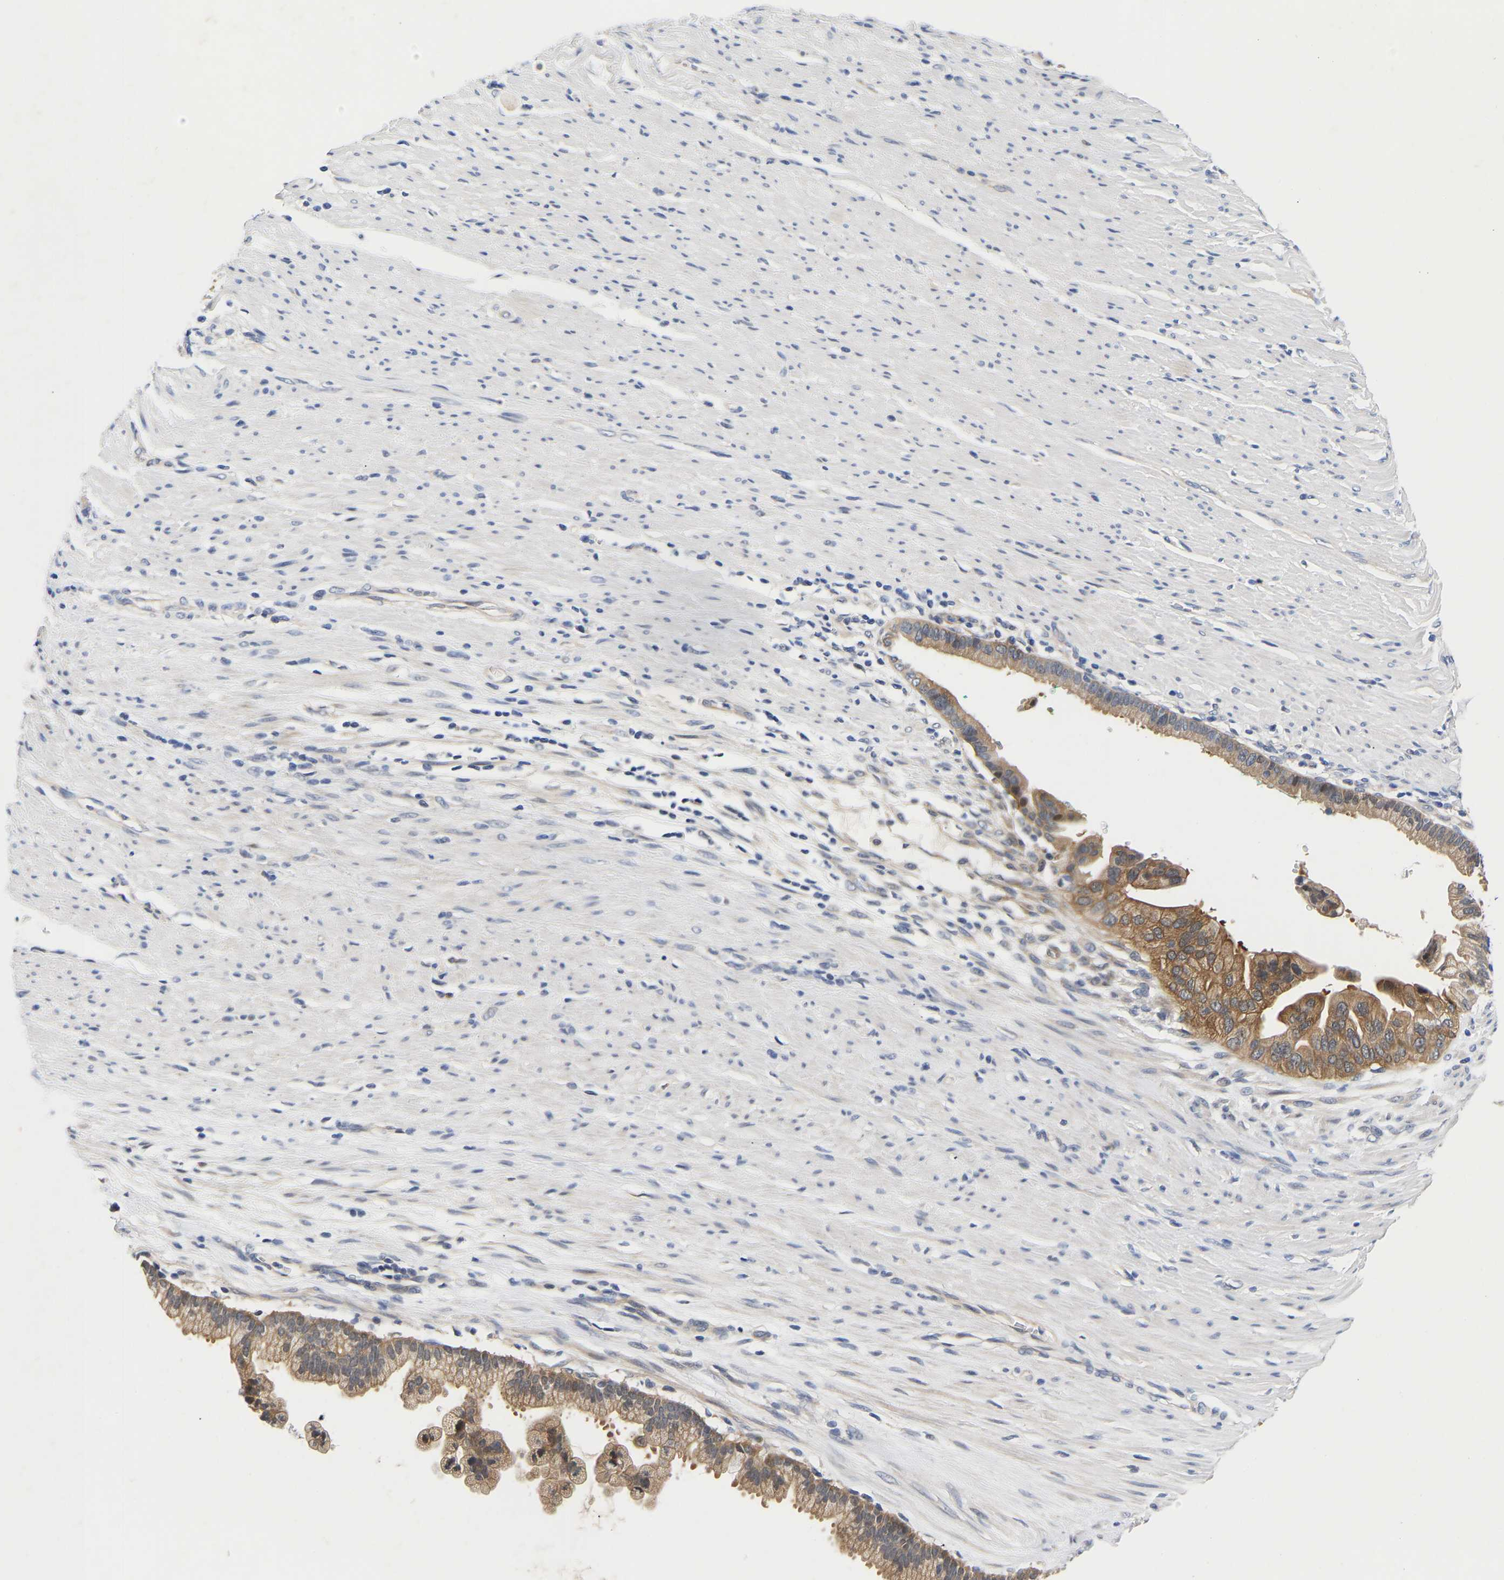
{"staining": {"intensity": "moderate", "quantity": "25%-75%", "location": "cytoplasmic/membranous"}, "tissue": "pancreatic cancer", "cell_type": "Tumor cells", "image_type": "cancer", "snomed": [{"axis": "morphology", "description": "Adenocarcinoma, NOS"}, {"axis": "topography", "description": "Pancreas"}], "caption": "Brown immunohistochemical staining in human pancreatic cancer shows moderate cytoplasmic/membranous positivity in approximately 25%-75% of tumor cells.", "gene": "CCDC6", "patient": {"sex": "male", "age": 69}}